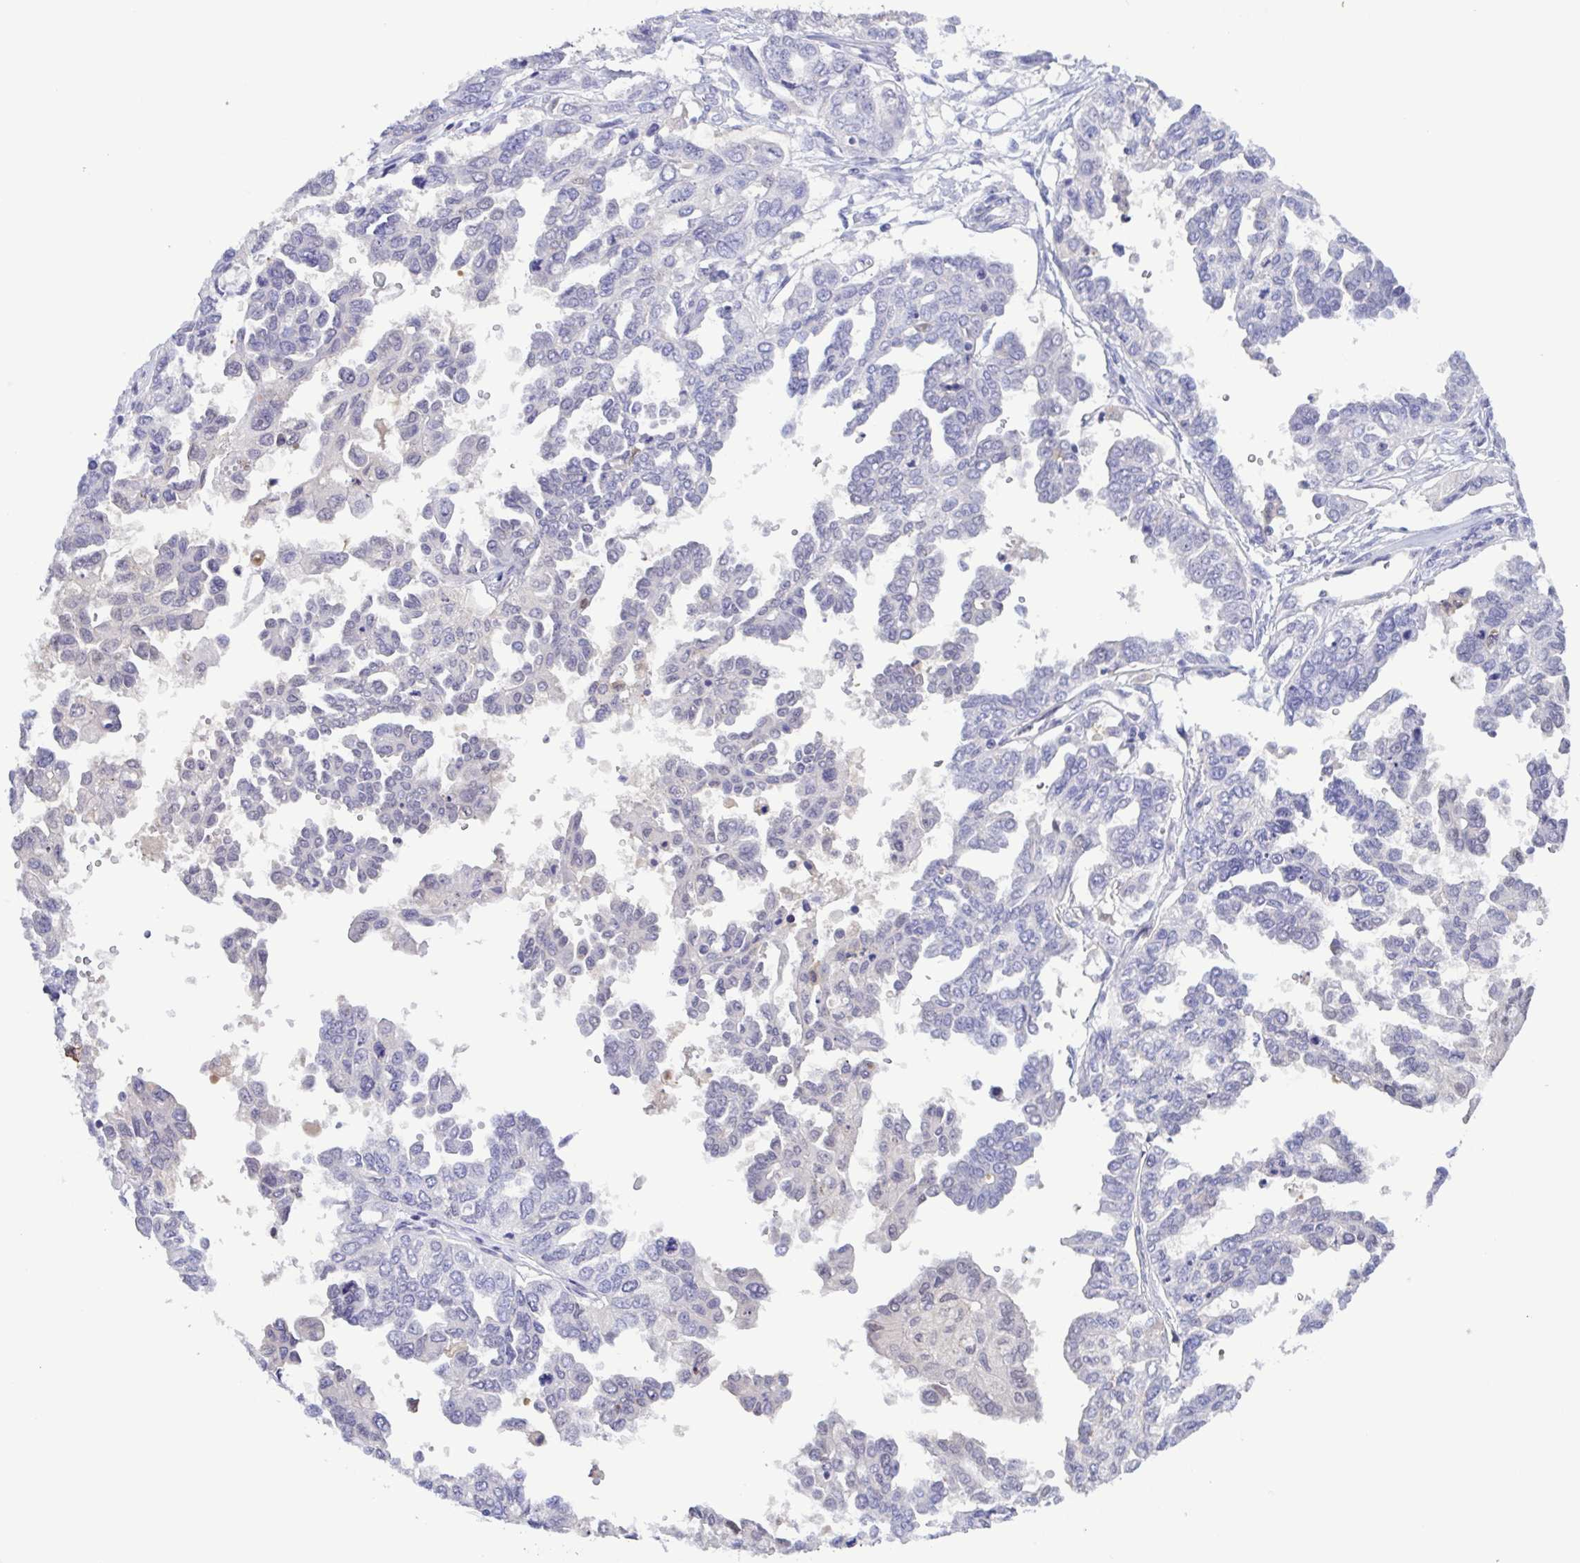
{"staining": {"intensity": "negative", "quantity": "none", "location": "none"}, "tissue": "ovarian cancer", "cell_type": "Tumor cells", "image_type": "cancer", "snomed": [{"axis": "morphology", "description": "Cystadenocarcinoma, serous, NOS"}, {"axis": "topography", "description": "Ovary"}], "caption": "Photomicrograph shows no protein positivity in tumor cells of ovarian cancer tissue. (DAB (3,3'-diaminobenzidine) immunohistochemistry visualized using brightfield microscopy, high magnification).", "gene": "LDHC", "patient": {"sex": "female", "age": 53}}